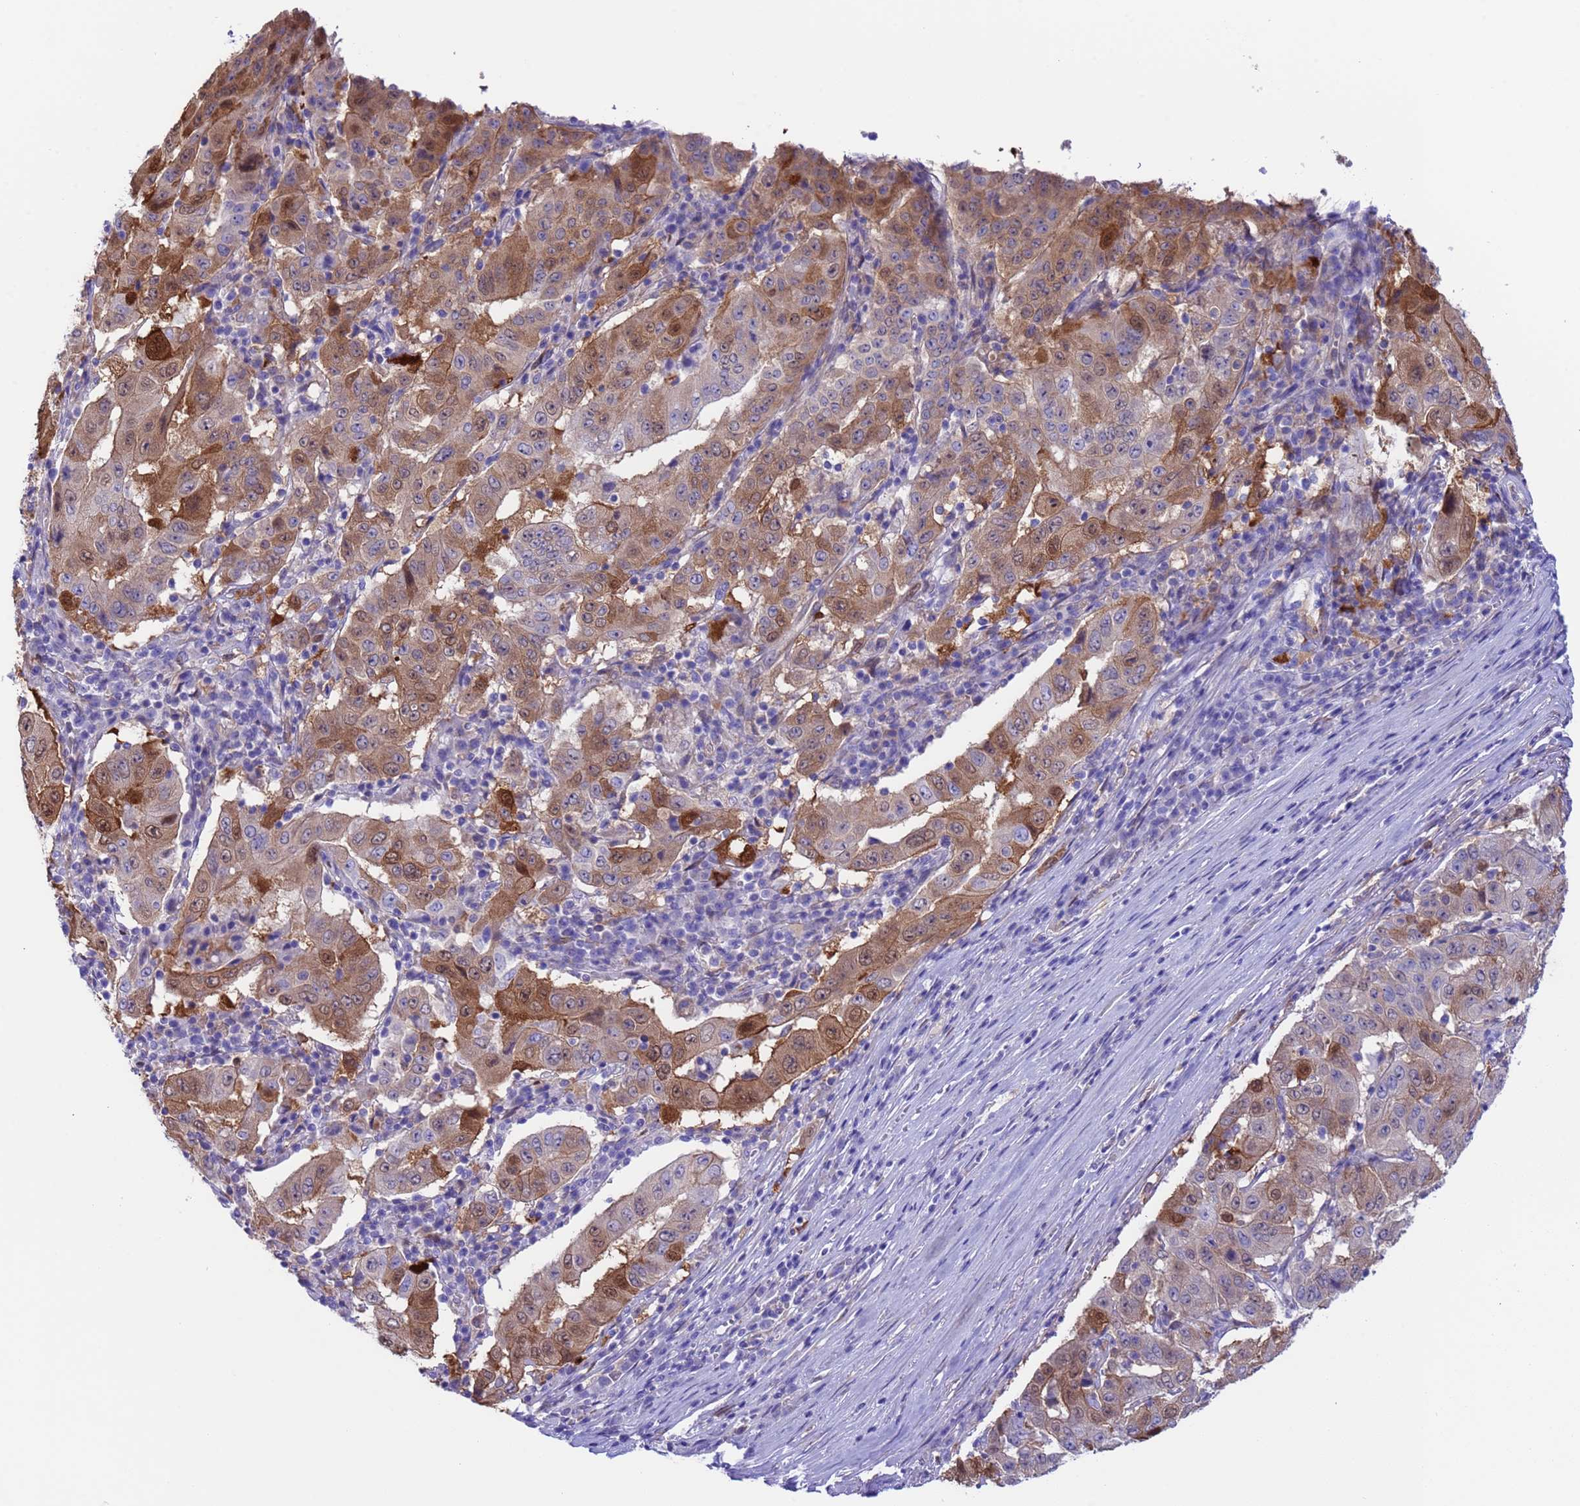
{"staining": {"intensity": "moderate", "quantity": "25%-75%", "location": "cytoplasmic/membranous,nuclear"}, "tissue": "pancreatic cancer", "cell_type": "Tumor cells", "image_type": "cancer", "snomed": [{"axis": "morphology", "description": "Adenocarcinoma, NOS"}, {"axis": "topography", "description": "Pancreas"}], "caption": "Protein expression analysis of human pancreatic cancer (adenocarcinoma) reveals moderate cytoplasmic/membranous and nuclear positivity in approximately 25%-75% of tumor cells.", "gene": "C6orf47", "patient": {"sex": "male", "age": 63}}